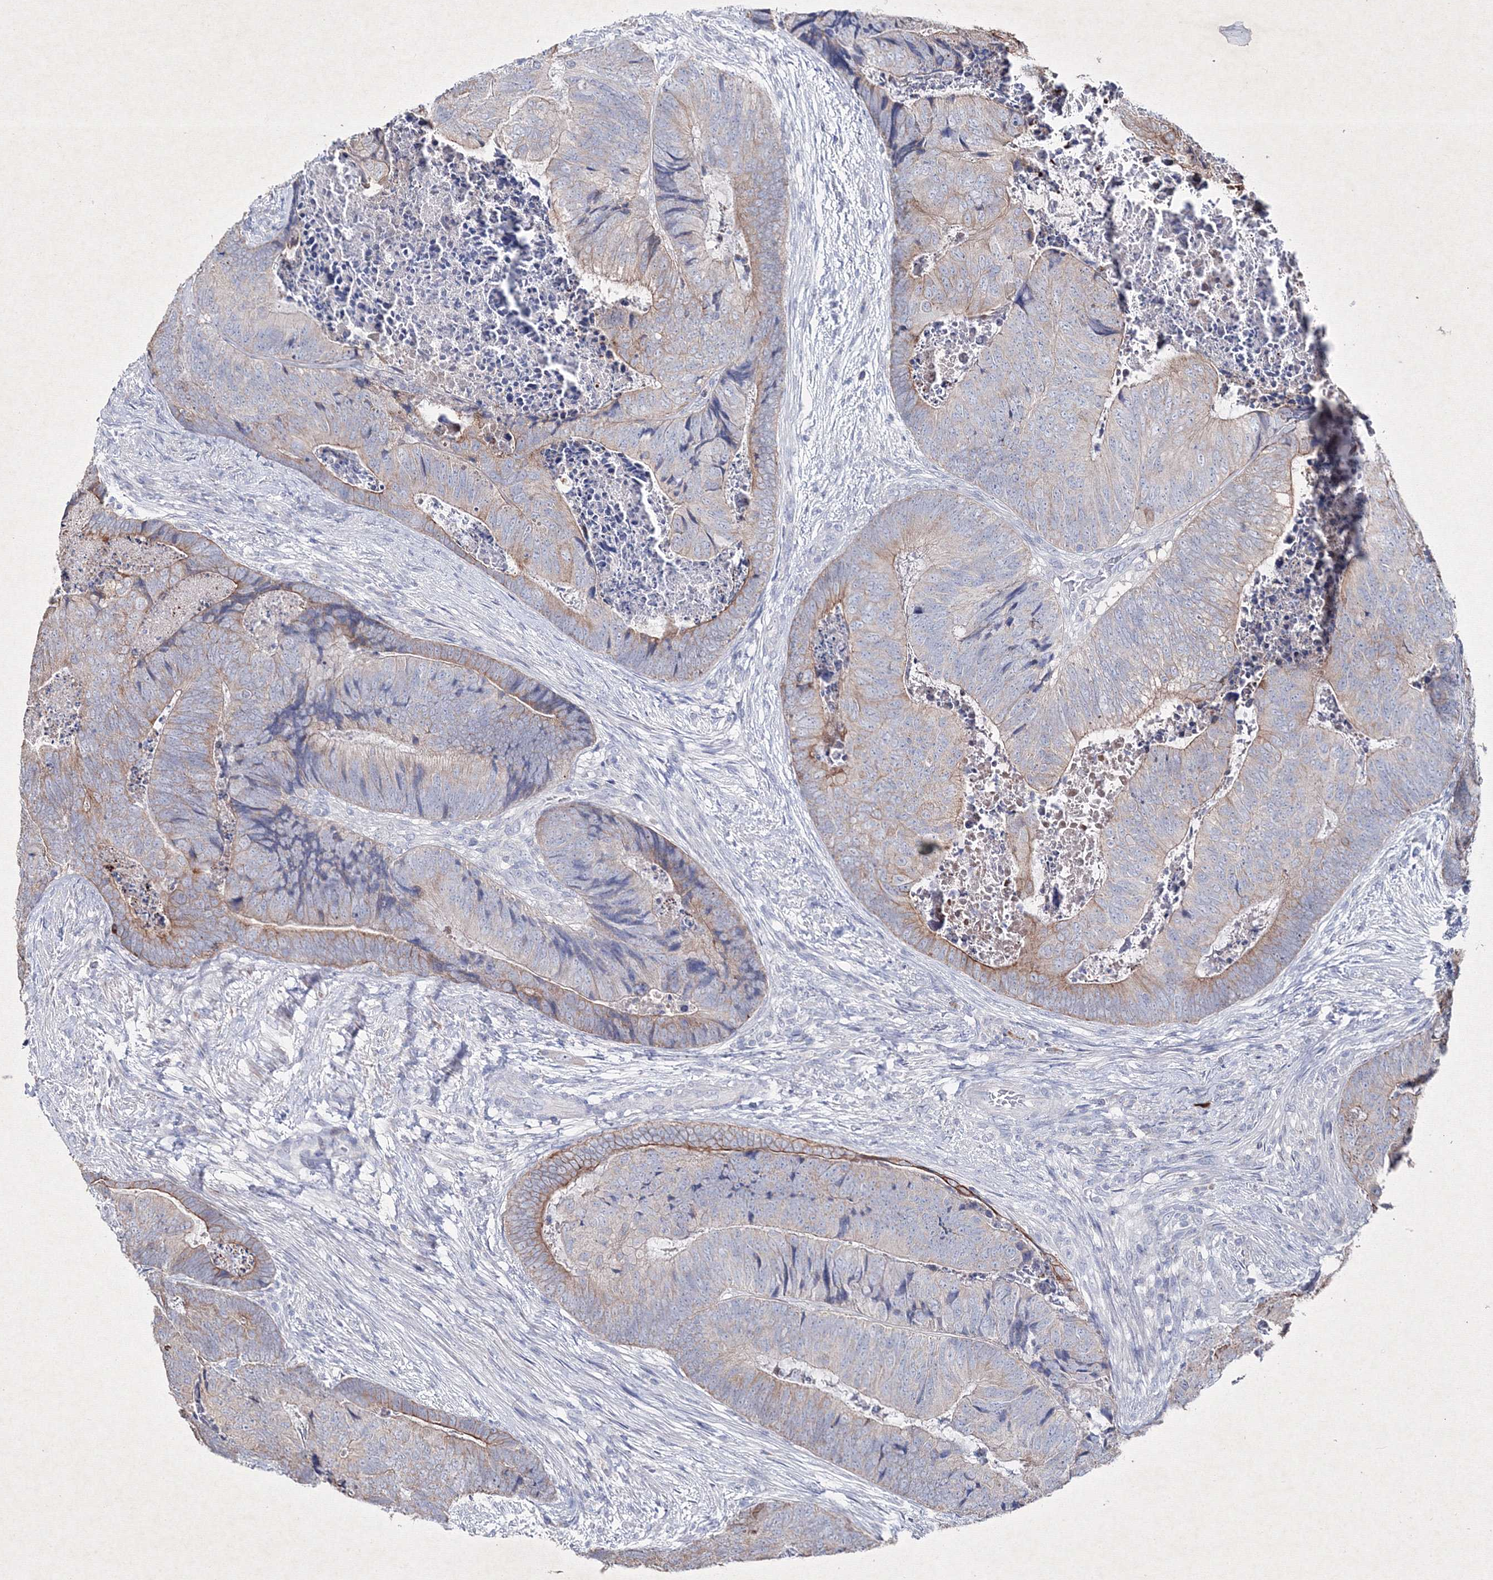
{"staining": {"intensity": "moderate", "quantity": "<25%", "location": "cytoplasmic/membranous"}, "tissue": "colorectal cancer", "cell_type": "Tumor cells", "image_type": "cancer", "snomed": [{"axis": "morphology", "description": "Adenocarcinoma, NOS"}, {"axis": "topography", "description": "Colon"}], "caption": "Moderate cytoplasmic/membranous positivity is seen in about <25% of tumor cells in colorectal adenocarcinoma.", "gene": "SMIM29", "patient": {"sex": "female", "age": 67}}